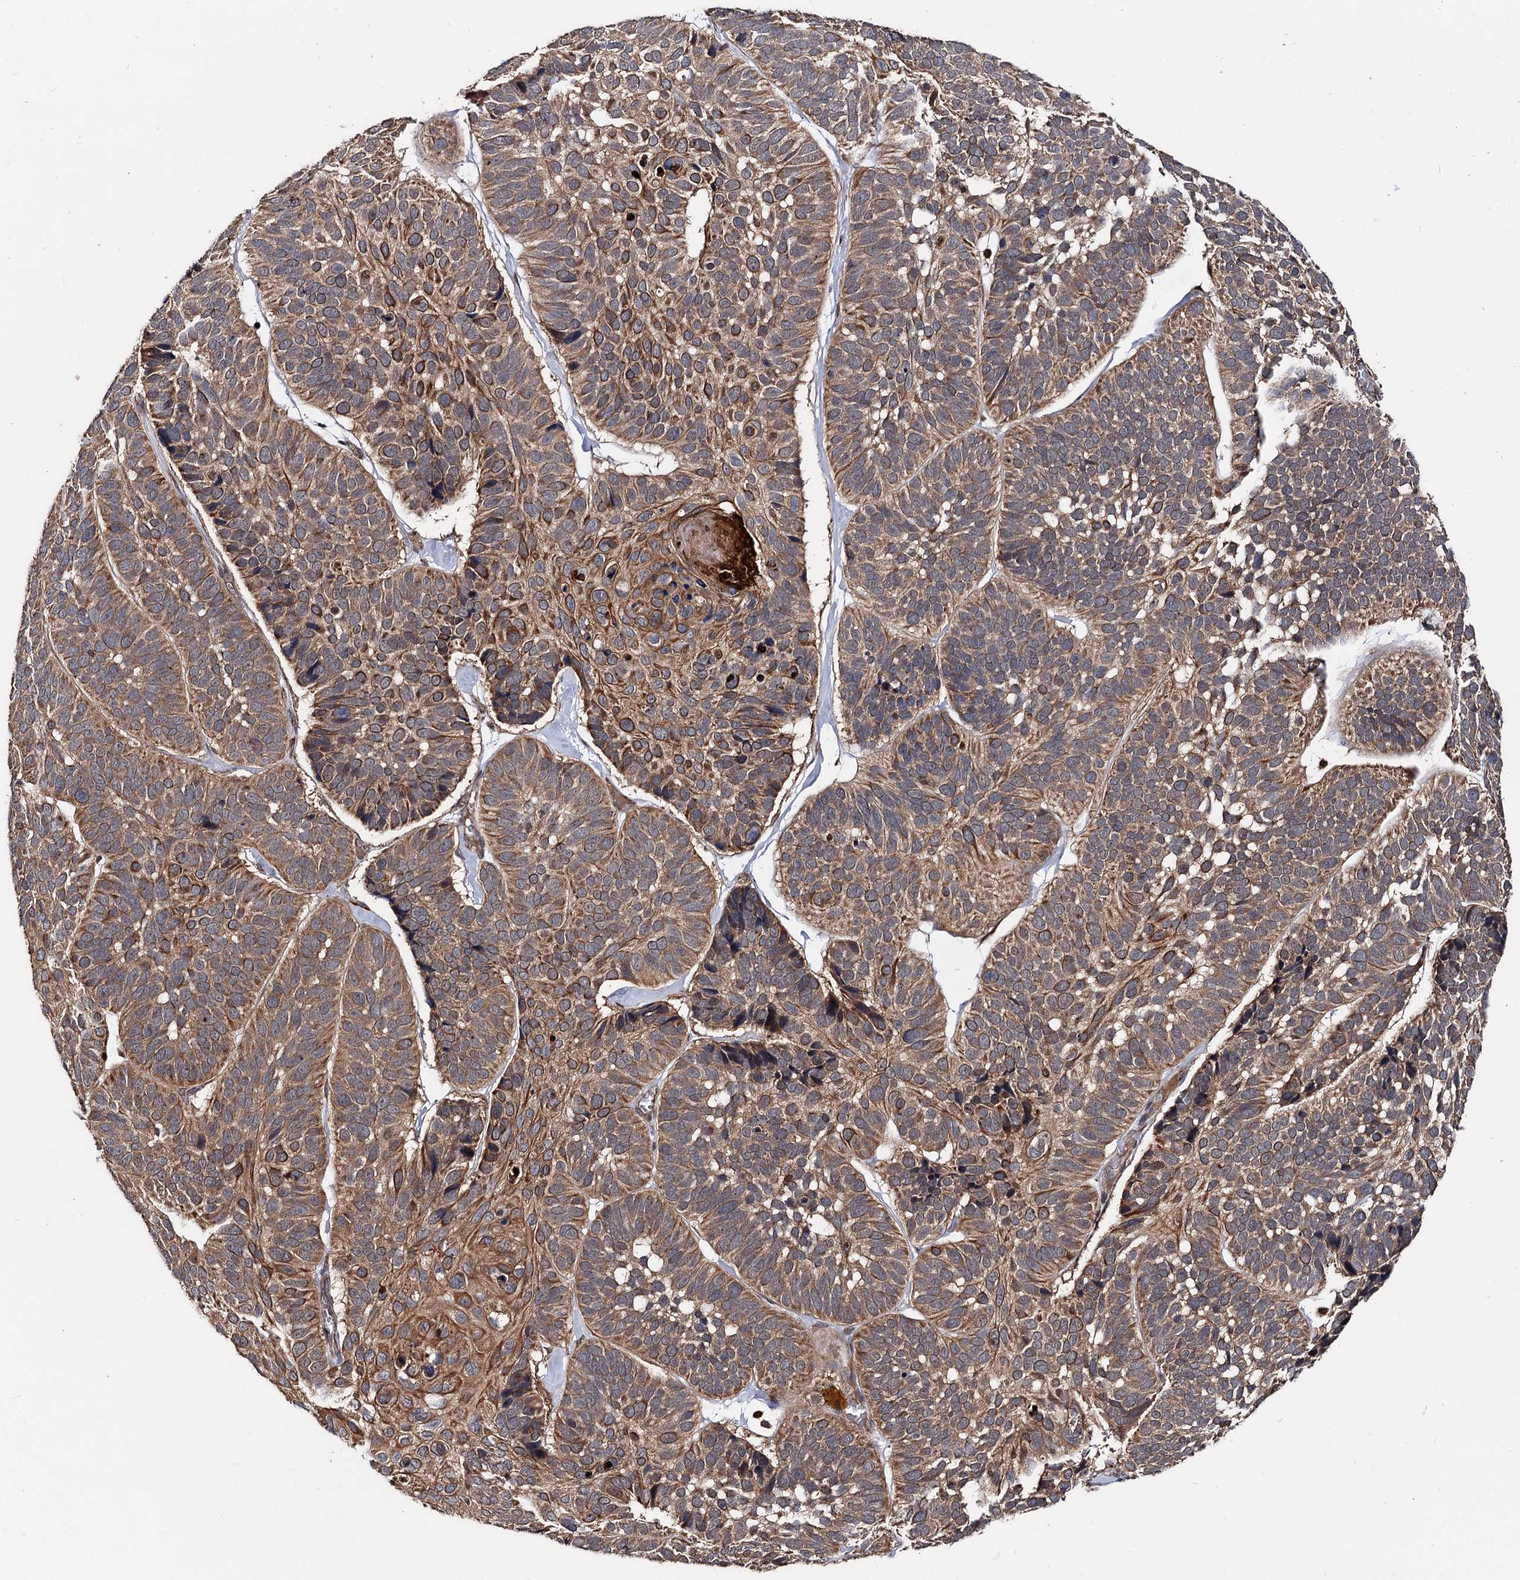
{"staining": {"intensity": "moderate", "quantity": ">75%", "location": "cytoplasmic/membranous"}, "tissue": "skin cancer", "cell_type": "Tumor cells", "image_type": "cancer", "snomed": [{"axis": "morphology", "description": "Basal cell carcinoma"}, {"axis": "topography", "description": "Skin"}], "caption": "Immunohistochemical staining of human skin cancer reveals medium levels of moderate cytoplasmic/membranous expression in about >75% of tumor cells.", "gene": "TEX9", "patient": {"sex": "male", "age": 62}}